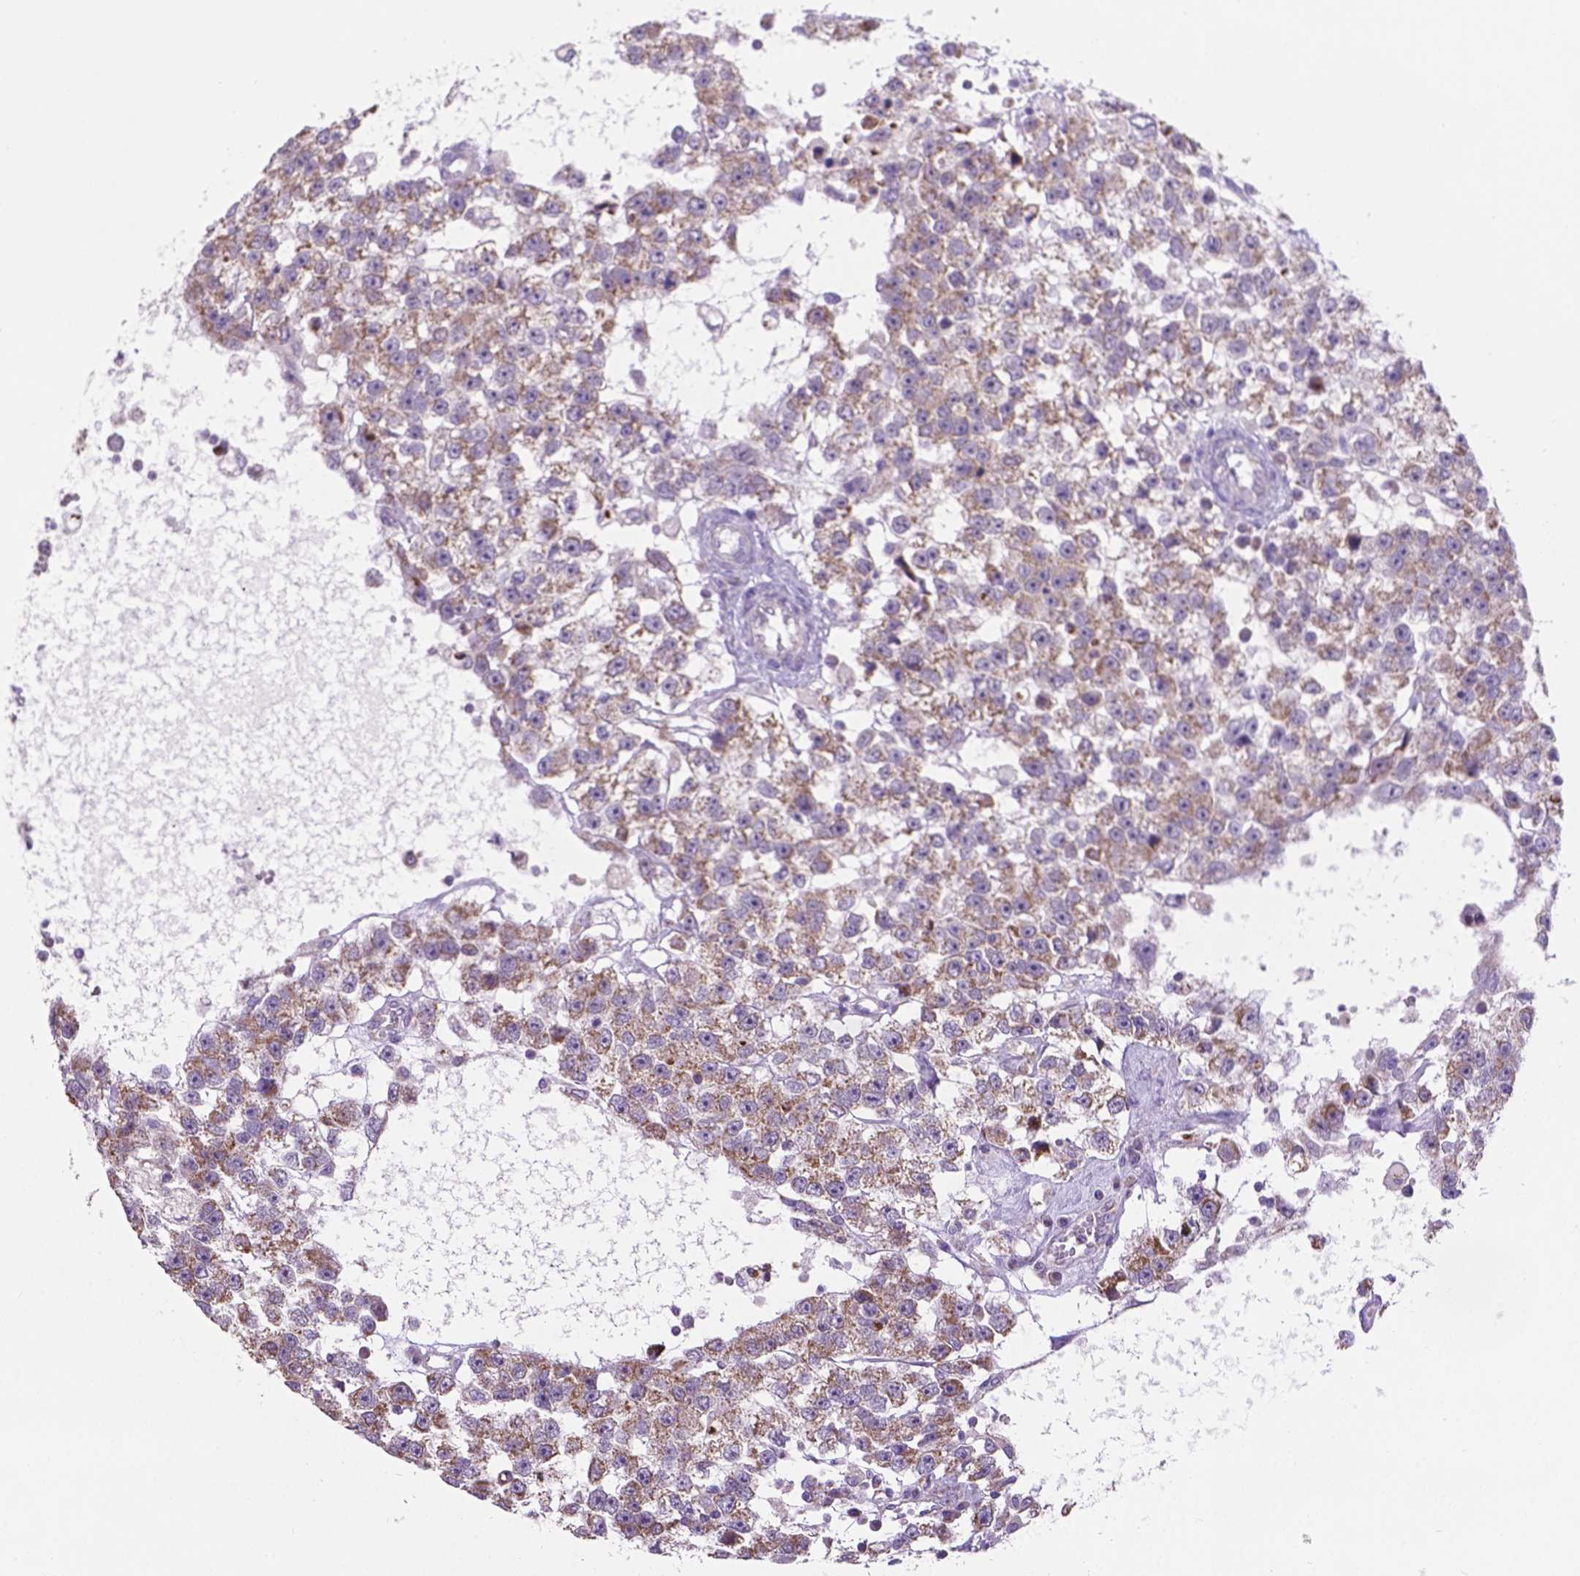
{"staining": {"intensity": "moderate", "quantity": ">75%", "location": "cytoplasmic/membranous"}, "tissue": "testis cancer", "cell_type": "Tumor cells", "image_type": "cancer", "snomed": [{"axis": "morphology", "description": "Seminoma, NOS"}, {"axis": "topography", "description": "Testis"}], "caption": "Human testis cancer stained for a protein (brown) exhibits moderate cytoplasmic/membranous positive staining in approximately >75% of tumor cells.", "gene": "CSPG5", "patient": {"sex": "male", "age": 34}}